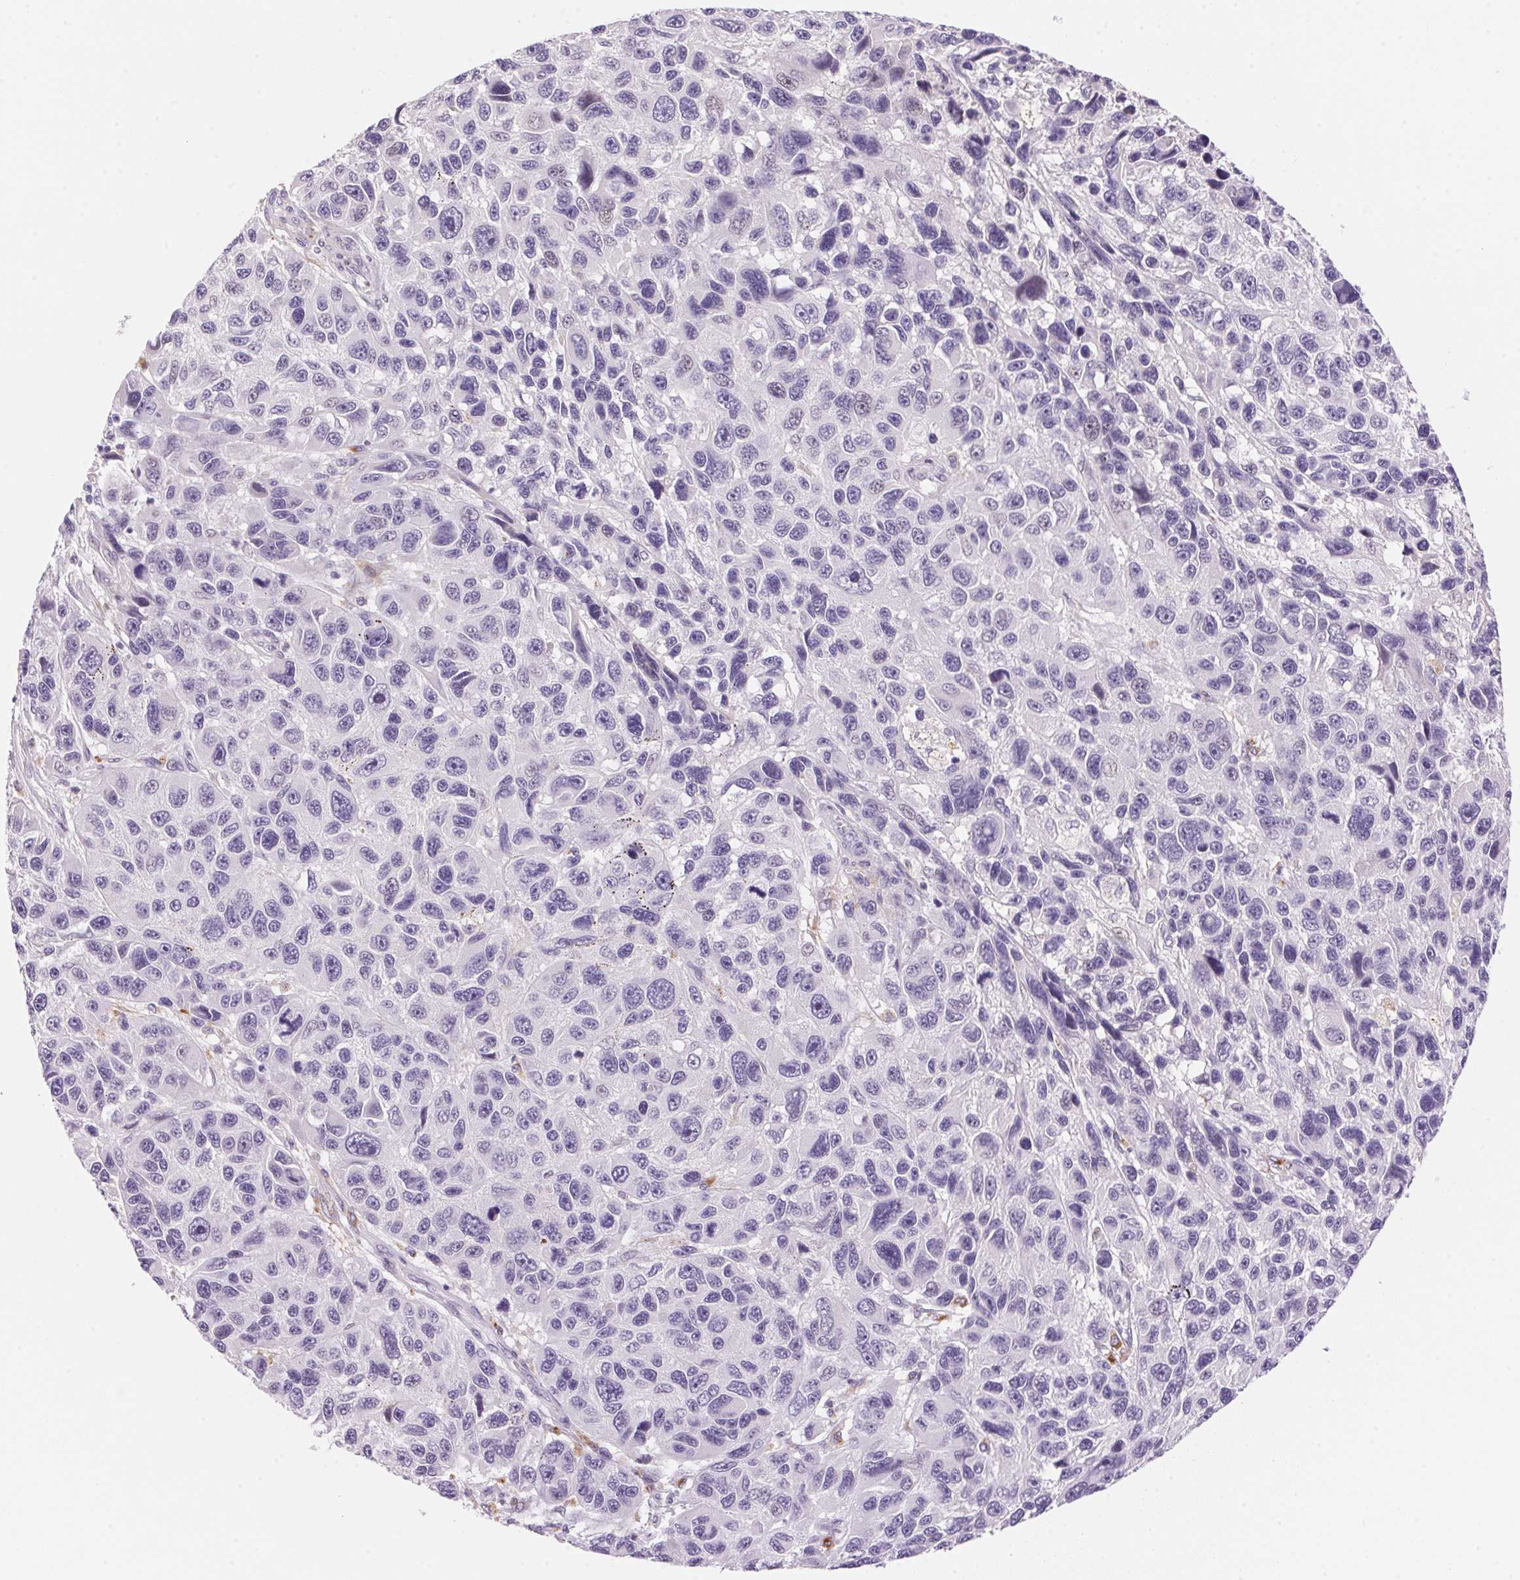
{"staining": {"intensity": "negative", "quantity": "none", "location": "none"}, "tissue": "melanoma", "cell_type": "Tumor cells", "image_type": "cancer", "snomed": [{"axis": "morphology", "description": "Malignant melanoma, NOS"}, {"axis": "topography", "description": "Skin"}], "caption": "A histopathology image of melanoma stained for a protein displays no brown staining in tumor cells.", "gene": "TEKT1", "patient": {"sex": "male", "age": 53}}